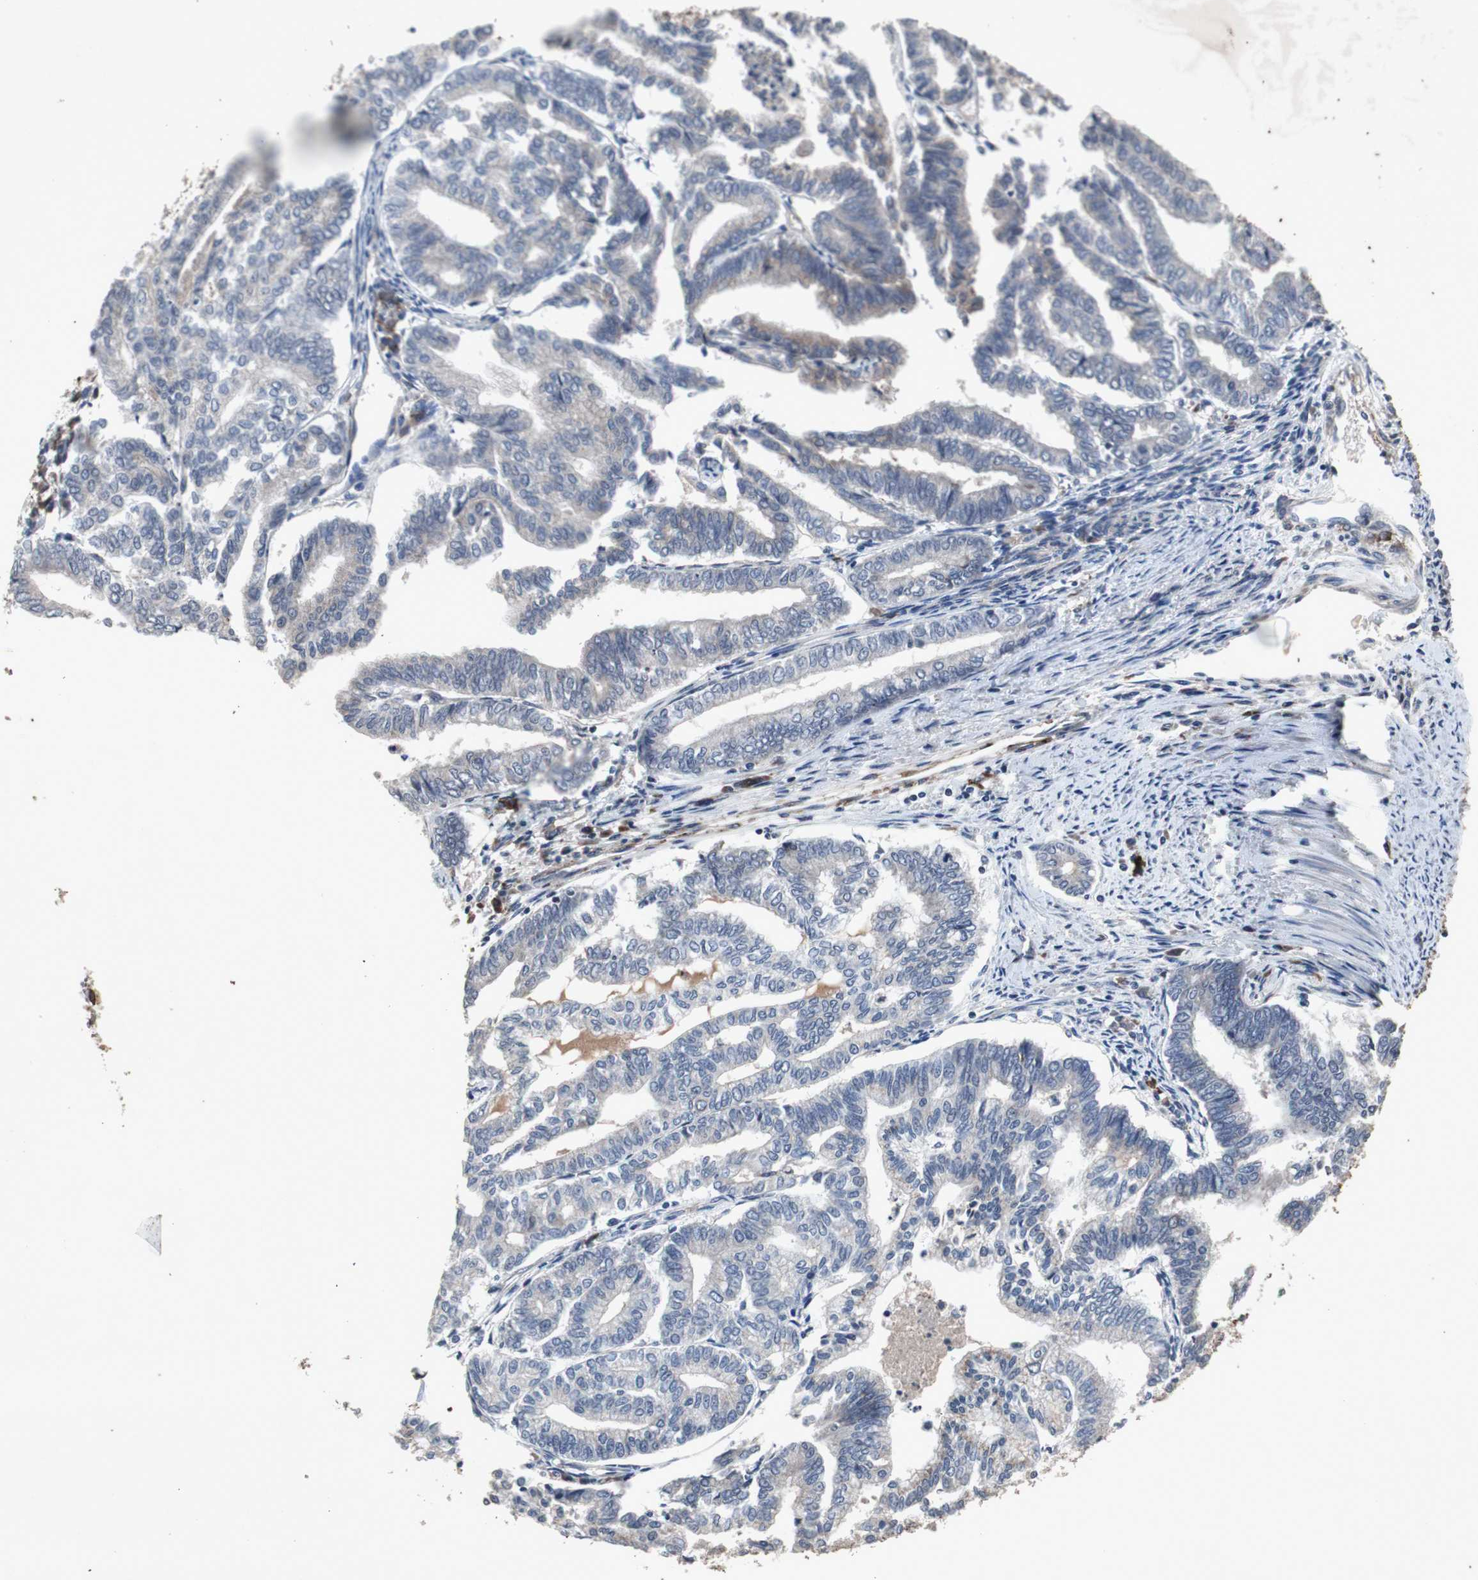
{"staining": {"intensity": "negative", "quantity": "none", "location": "none"}, "tissue": "endometrial cancer", "cell_type": "Tumor cells", "image_type": "cancer", "snomed": [{"axis": "morphology", "description": "Adenocarcinoma, NOS"}, {"axis": "topography", "description": "Endometrium"}], "caption": "Human endometrial cancer stained for a protein using IHC demonstrates no positivity in tumor cells.", "gene": "CRADD", "patient": {"sex": "female", "age": 79}}